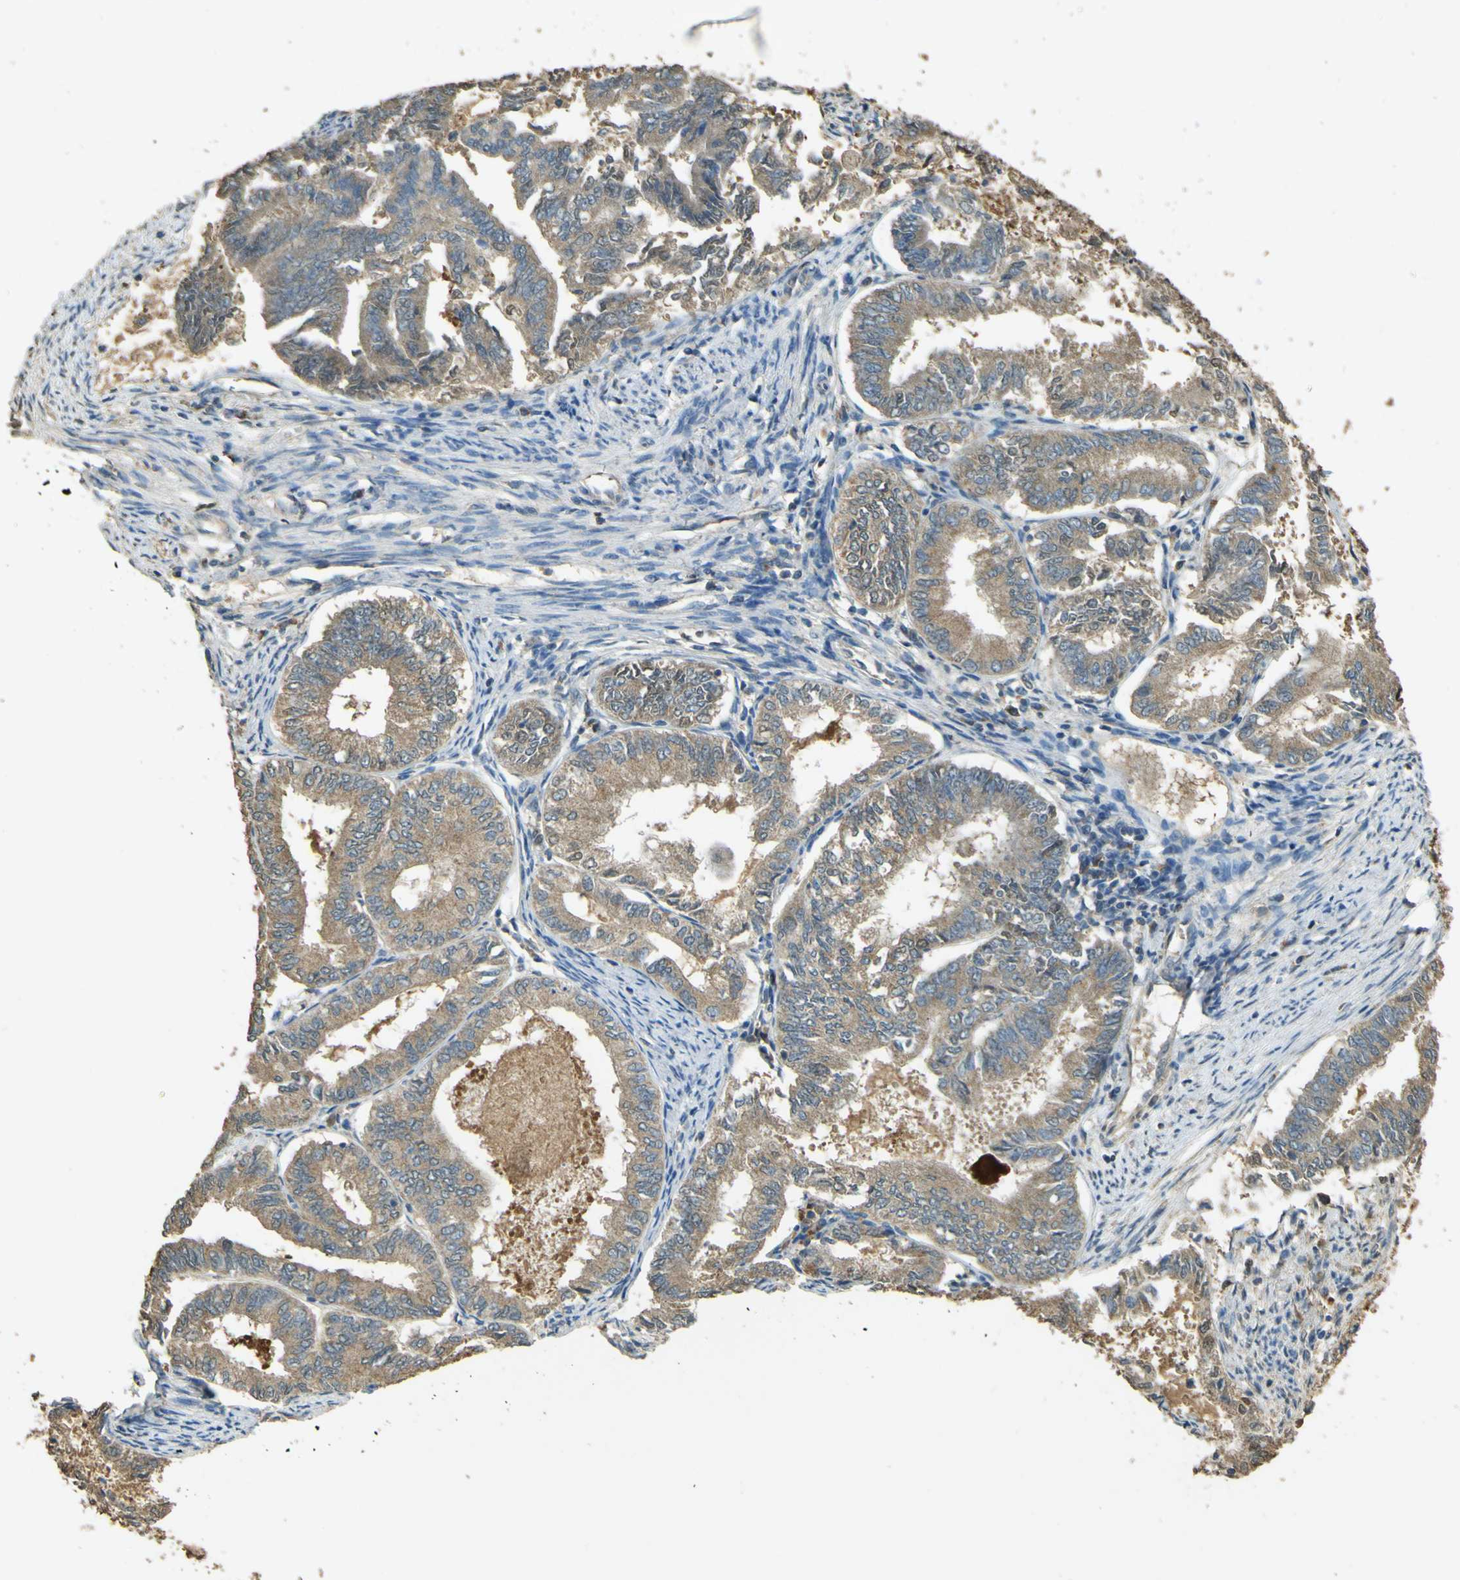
{"staining": {"intensity": "weak", "quantity": ">75%", "location": "cytoplasmic/membranous"}, "tissue": "endometrial cancer", "cell_type": "Tumor cells", "image_type": "cancer", "snomed": [{"axis": "morphology", "description": "Adenocarcinoma, NOS"}, {"axis": "topography", "description": "Endometrium"}], "caption": "Brown immunohistochemical staining in adenocarcinoma (endometrial) shows weak cytoplasmic/membranous positivity in approximately >75% of tumor cells.", "gene": "GOLGA1", "patient": {"sex": "female", "age": 86}}